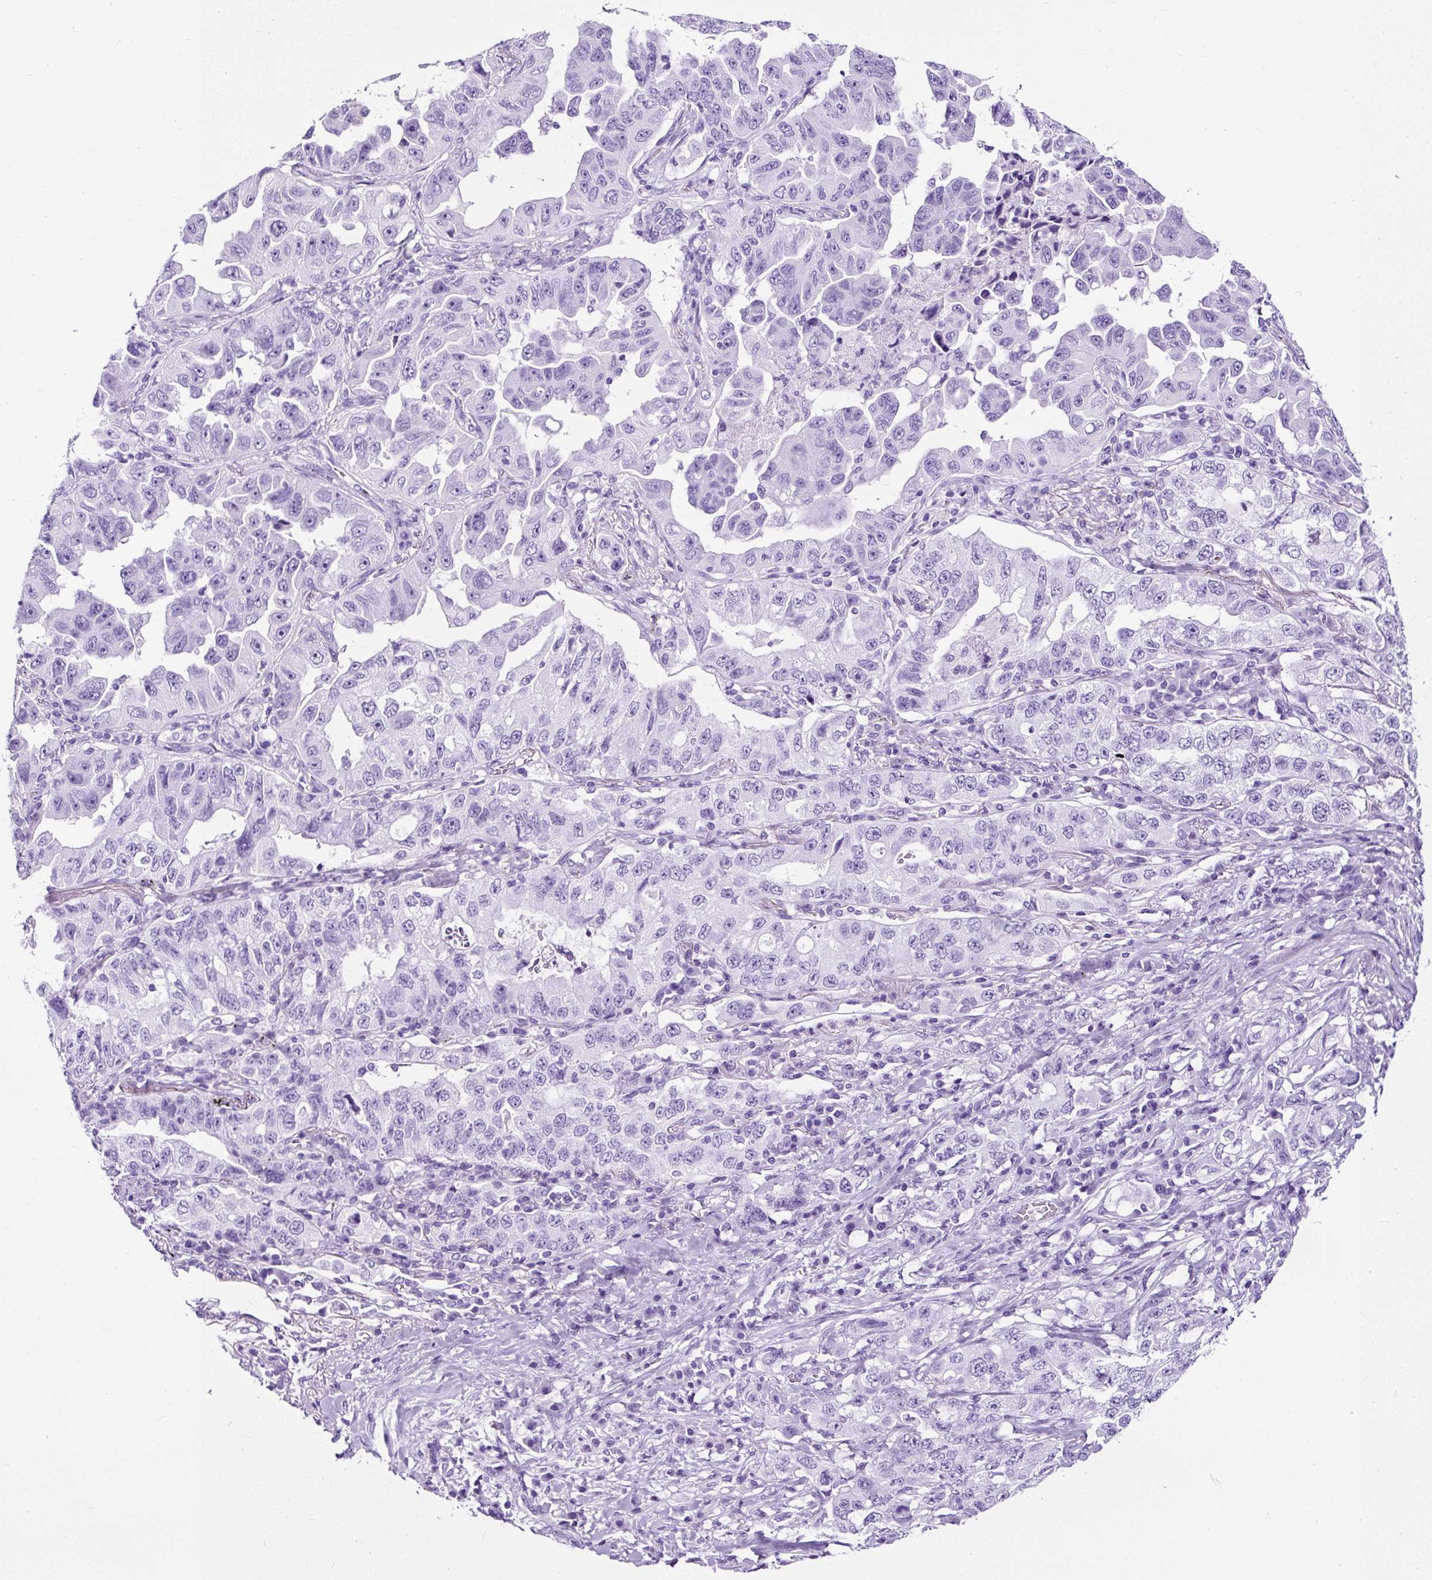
{"staining": {"intensity": "negative", "quantity": "none", "location": "none"}, "tissue": "lung cancer", "cell_type": "Tumor cells", "image_type": "cancer", "snomed": [{"axis": "morphology", "description": "Adenocarcinoma, NOS"}, {"axis": "topography", "description": "Lung"}], "caption": "Tumor cells are negative for brown protein staining in adenocarcinoma (lung). The staining is performed using DAB brown chromogen with nuclei counter-stained in using hematoxylin.", "gene": "NTS", "patient": {"sex": "female", "age": 51}}